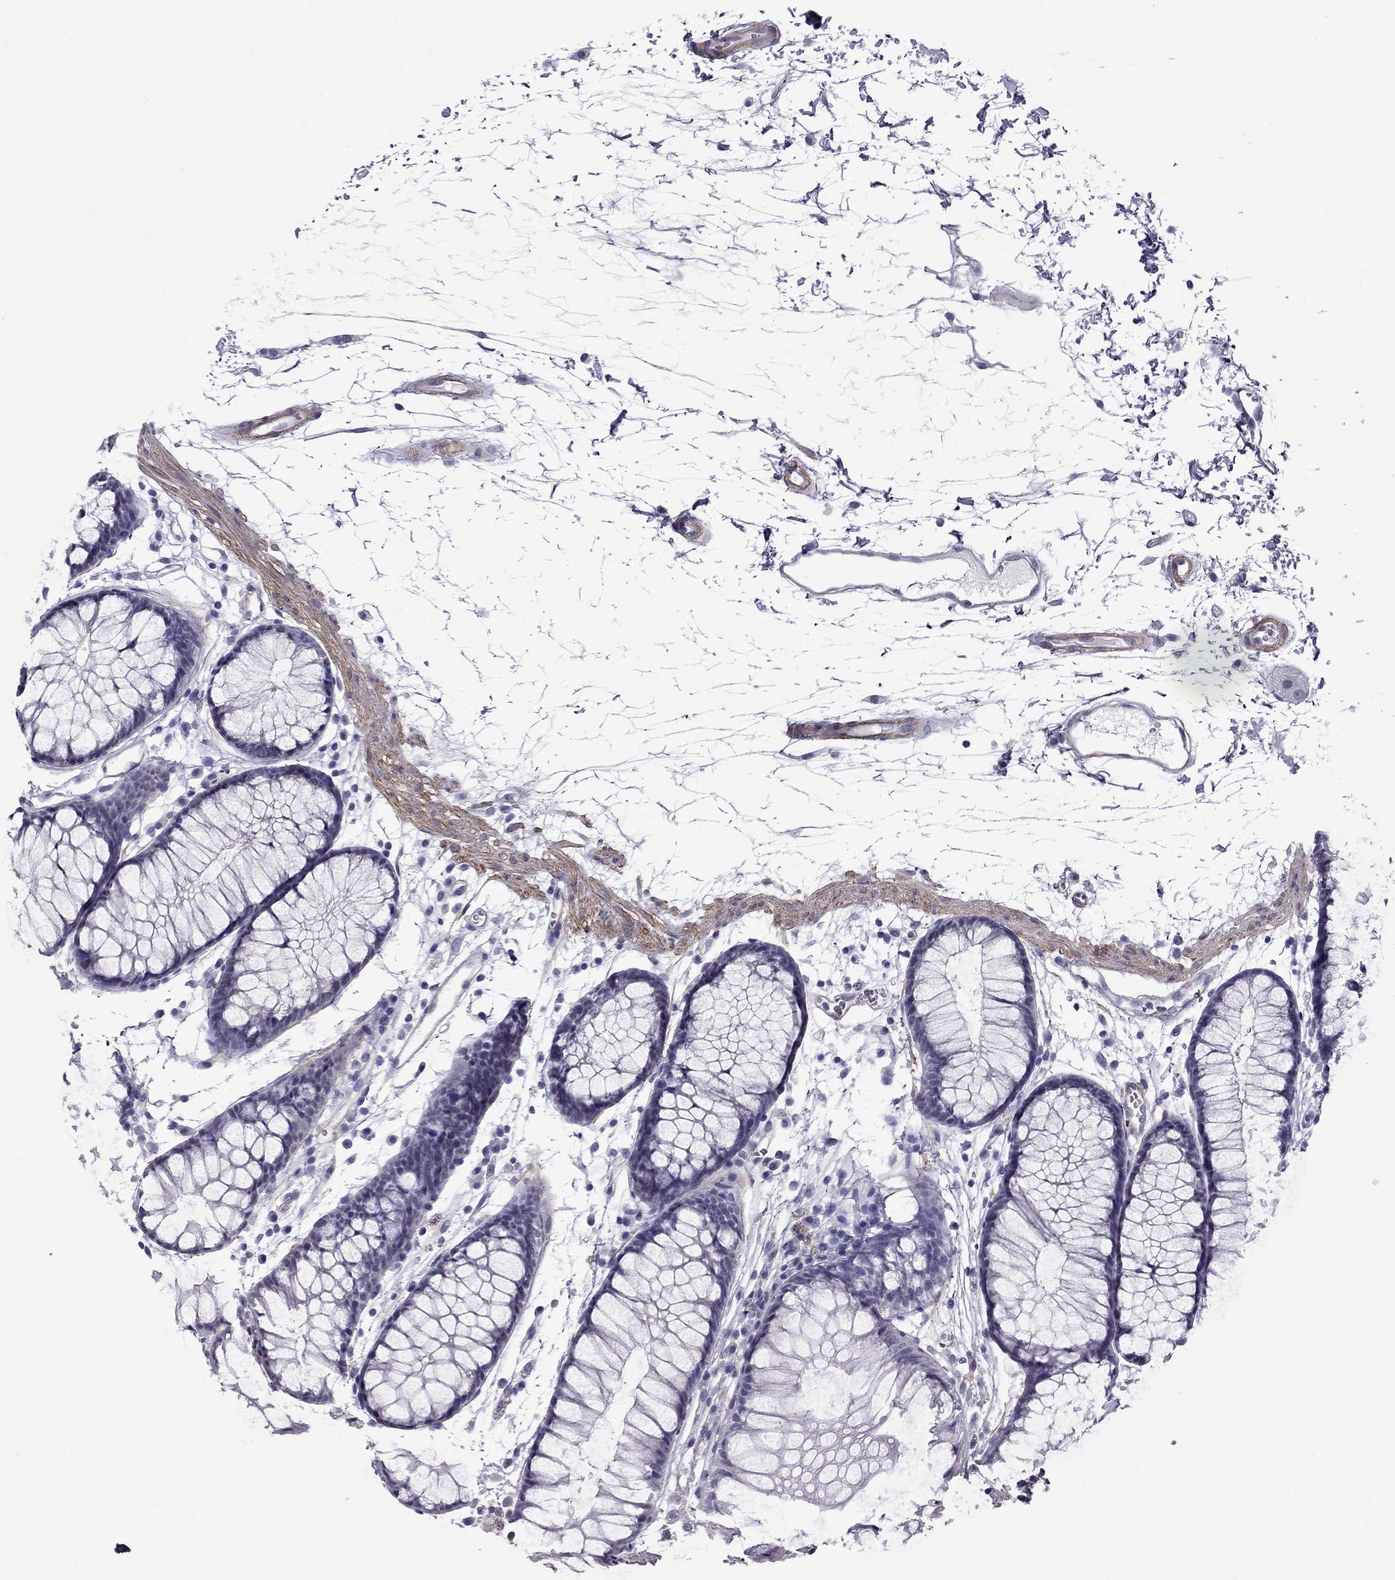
{"staining": {"intensity": "negative", "quantity": "none", "location": "none"}, "tissue": "colon", "cell_type": "Endothelial cells", "image_type": "normal", "snomed": [{"axis": "morphology", "description": "Normal tissue, NOS"}, {"axis": "morphology", "description": "Adenocarcinoma, NOS"}, {"axis": "topography", "description": "Colon"}], "caption": "This is a micrograph of IHC staining of benign colon, which shows no staining in endothelial cells.", "gene": "CHRNA5", "patient": {"sex": "male", "age": 65}}